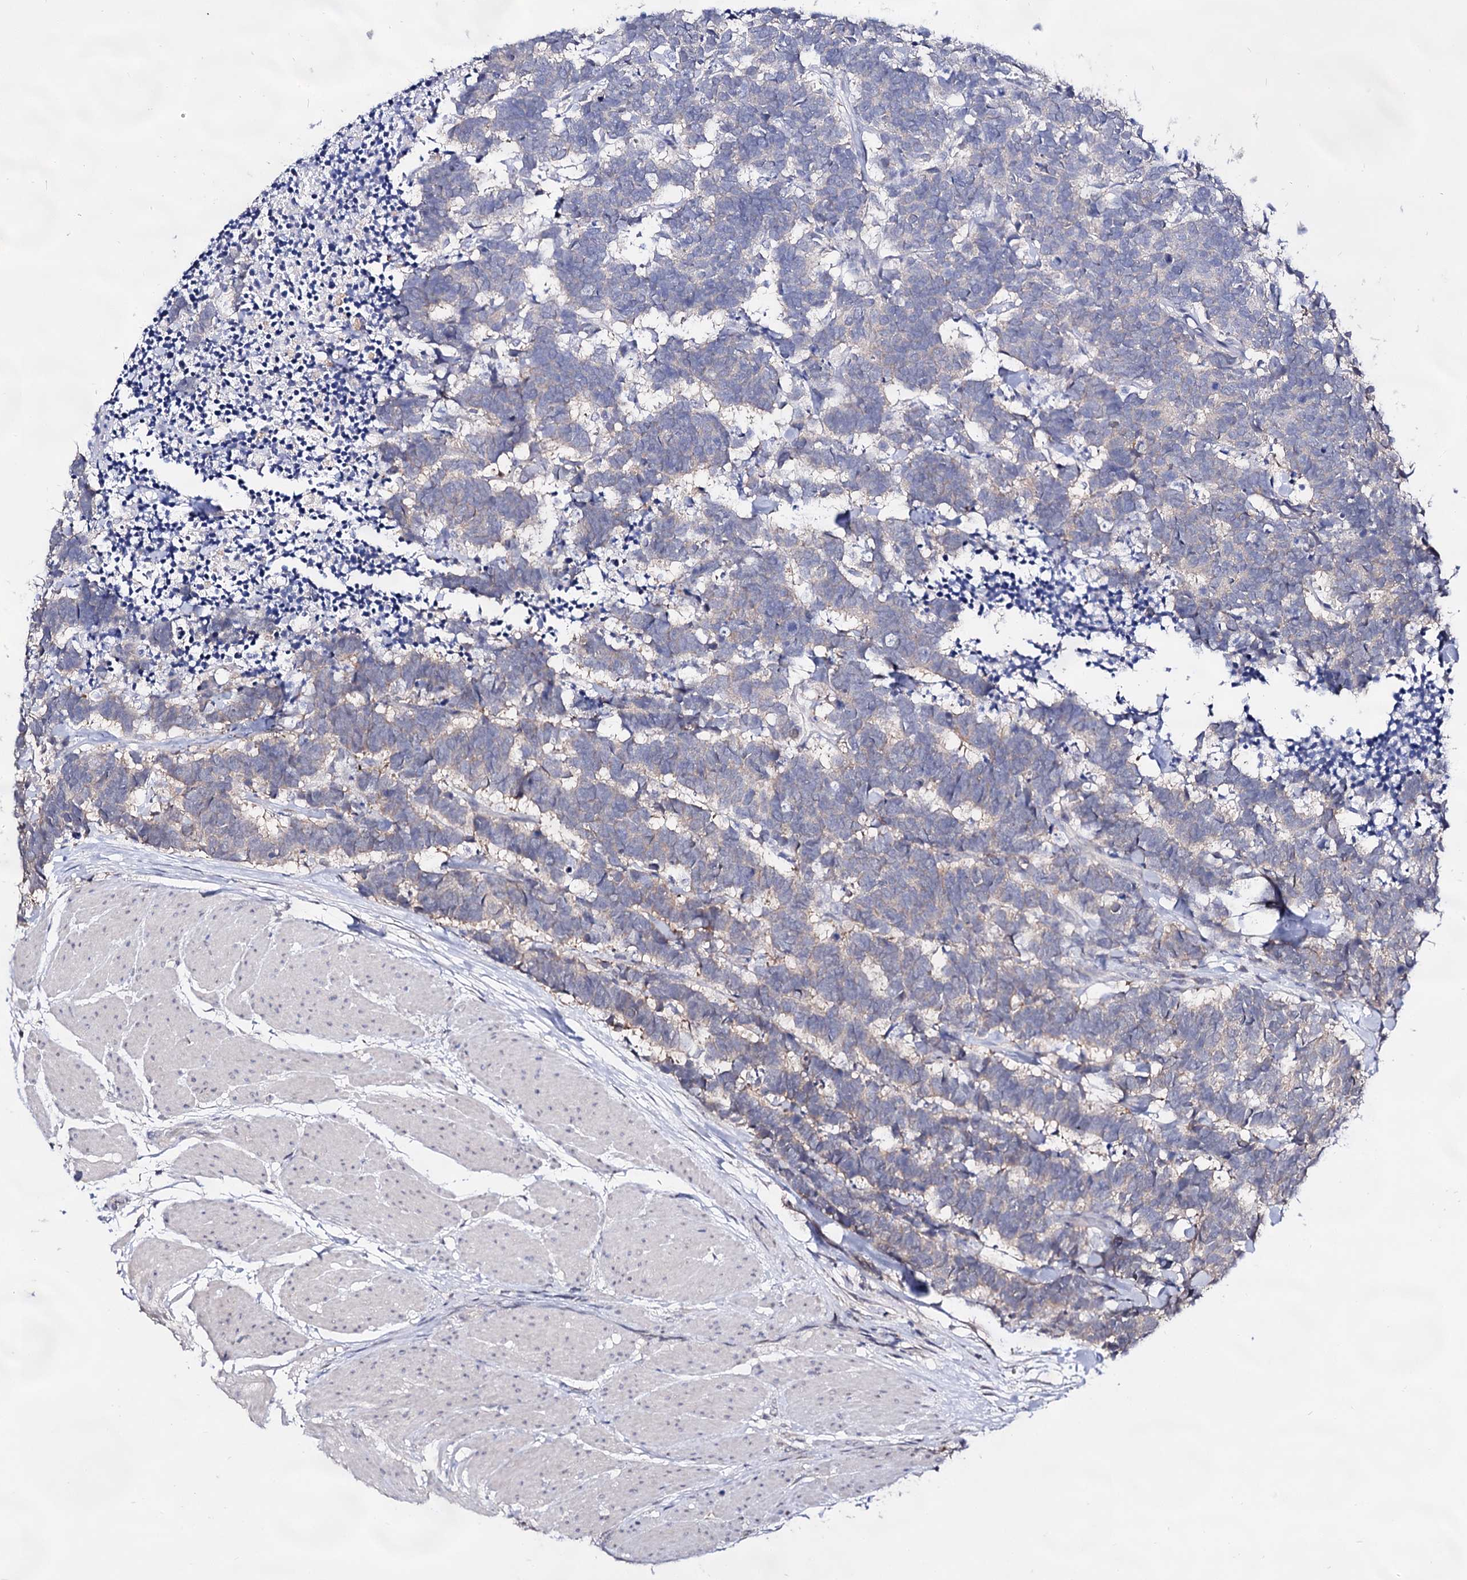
{"staining": {"intensity": "negative", "quantity": "none", "location": "none"}, "tissue": "carcinoid", "cell_type": "Tumor cells", "image_type": "cancer", "snomed": [{"axis": "morphology", "description": "Carcinoma, NOS"}, {"axis": "morphology", "description": "Carcinoid, malignant, NOS"}, {"axis": "topography", "description": "Urinary bladder"}], "caption": "This histopathology image is of malignant carcinoid stained with immunohistochemistry (IHC) to label a protein in brown with the nuclei are counter-stained blue. There is no positivity in tumor cells.", "gene": "ARFIP2", "patient": {"sex": "male", "age": 57}}